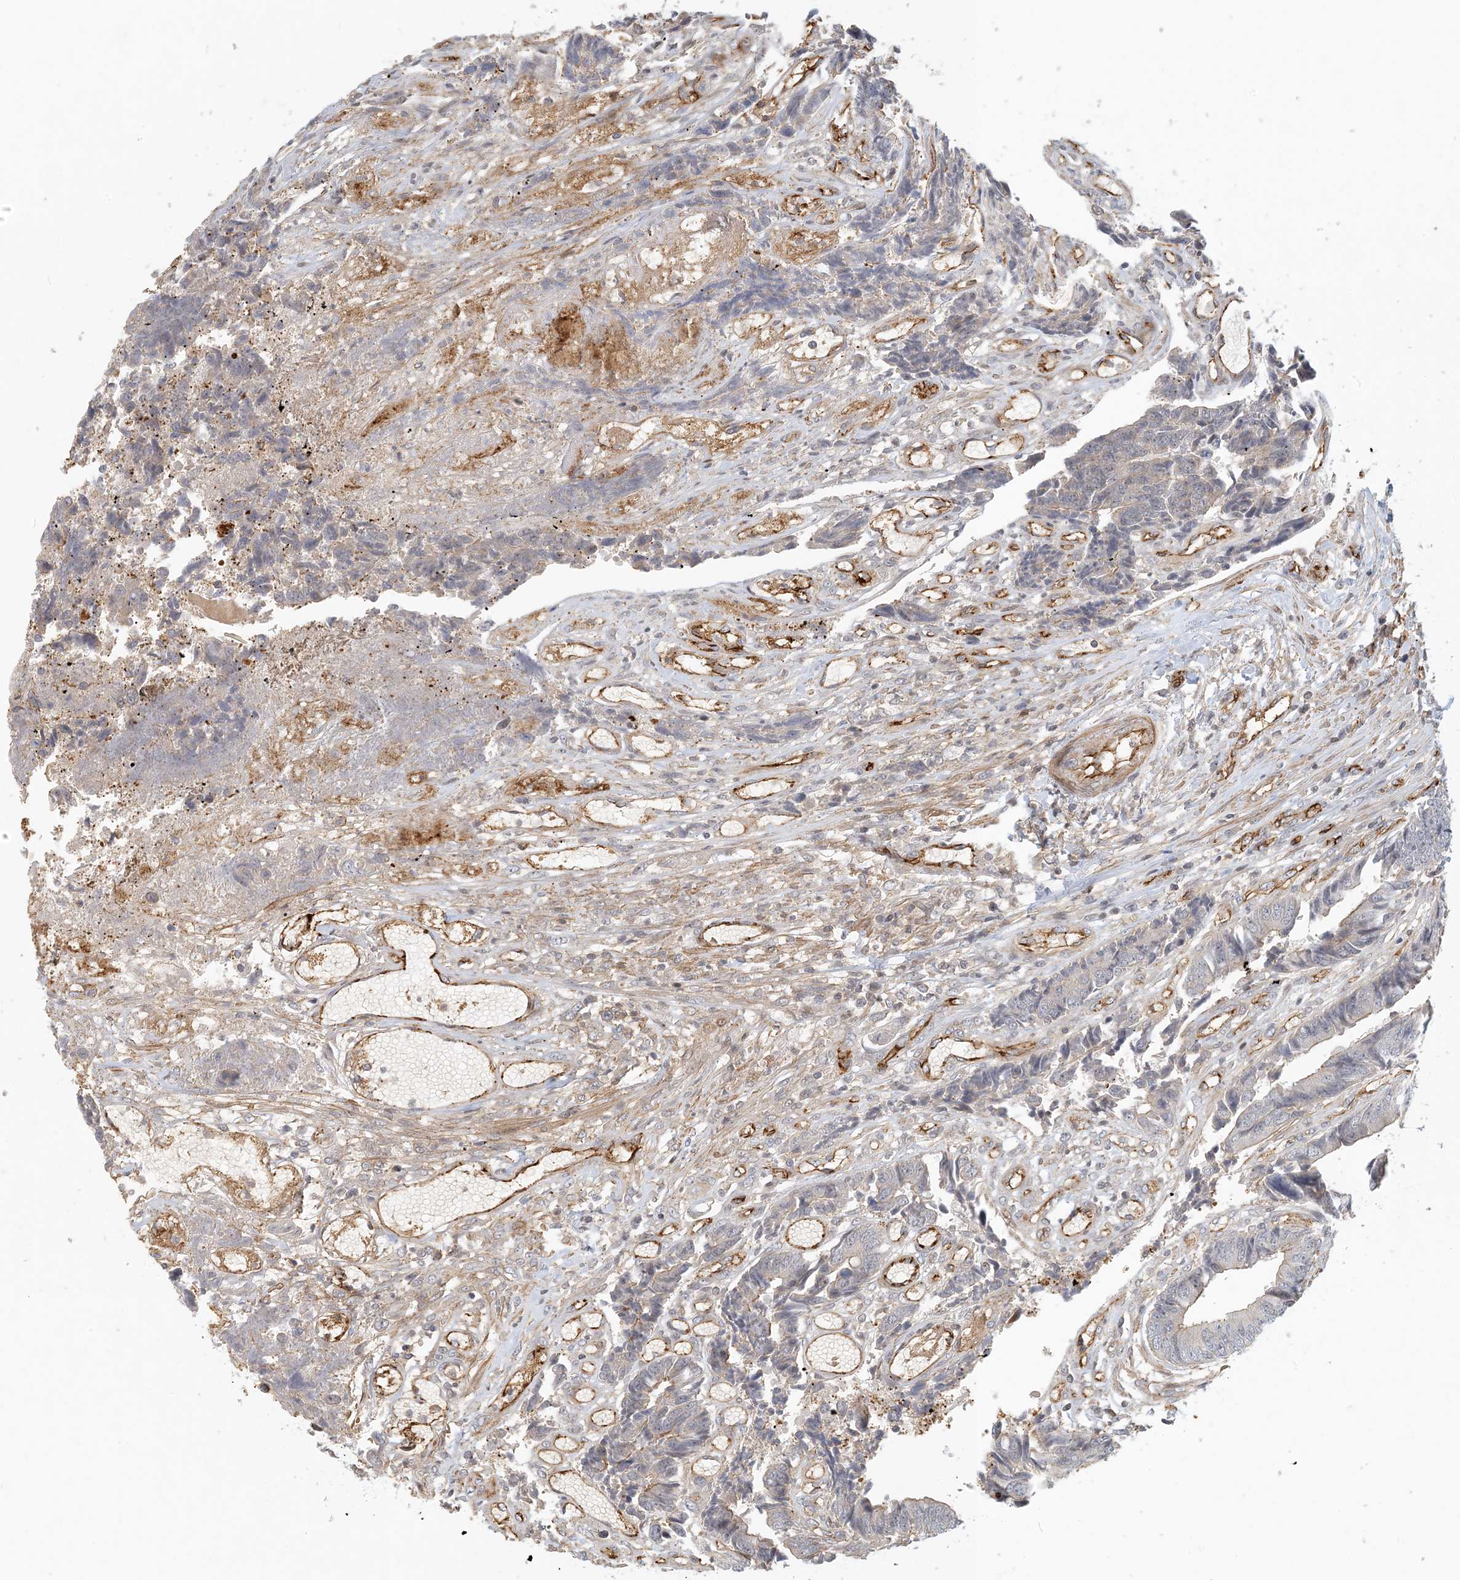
{"staining": {"intensity": "negative", "quantity": "none", "location": "none"}, "tissue": "colorectal cancer", "cell_type": "Tumor cells", "image_type": "cancer", "snomed": [{"axis": "morphology", "description": "Adenocarcinoma, NOS"}, {"axis": "topography", "description": "Rectum"}], "caption": "Tumor cells show no significant positivity in colorectal cancer (adenocarcinoma). (Immunohistochemistry (ihc), brightfield microscopy, high magnification).", "gene": "MAPKBP1", "patient": {"sex": "male", "age": 84}}